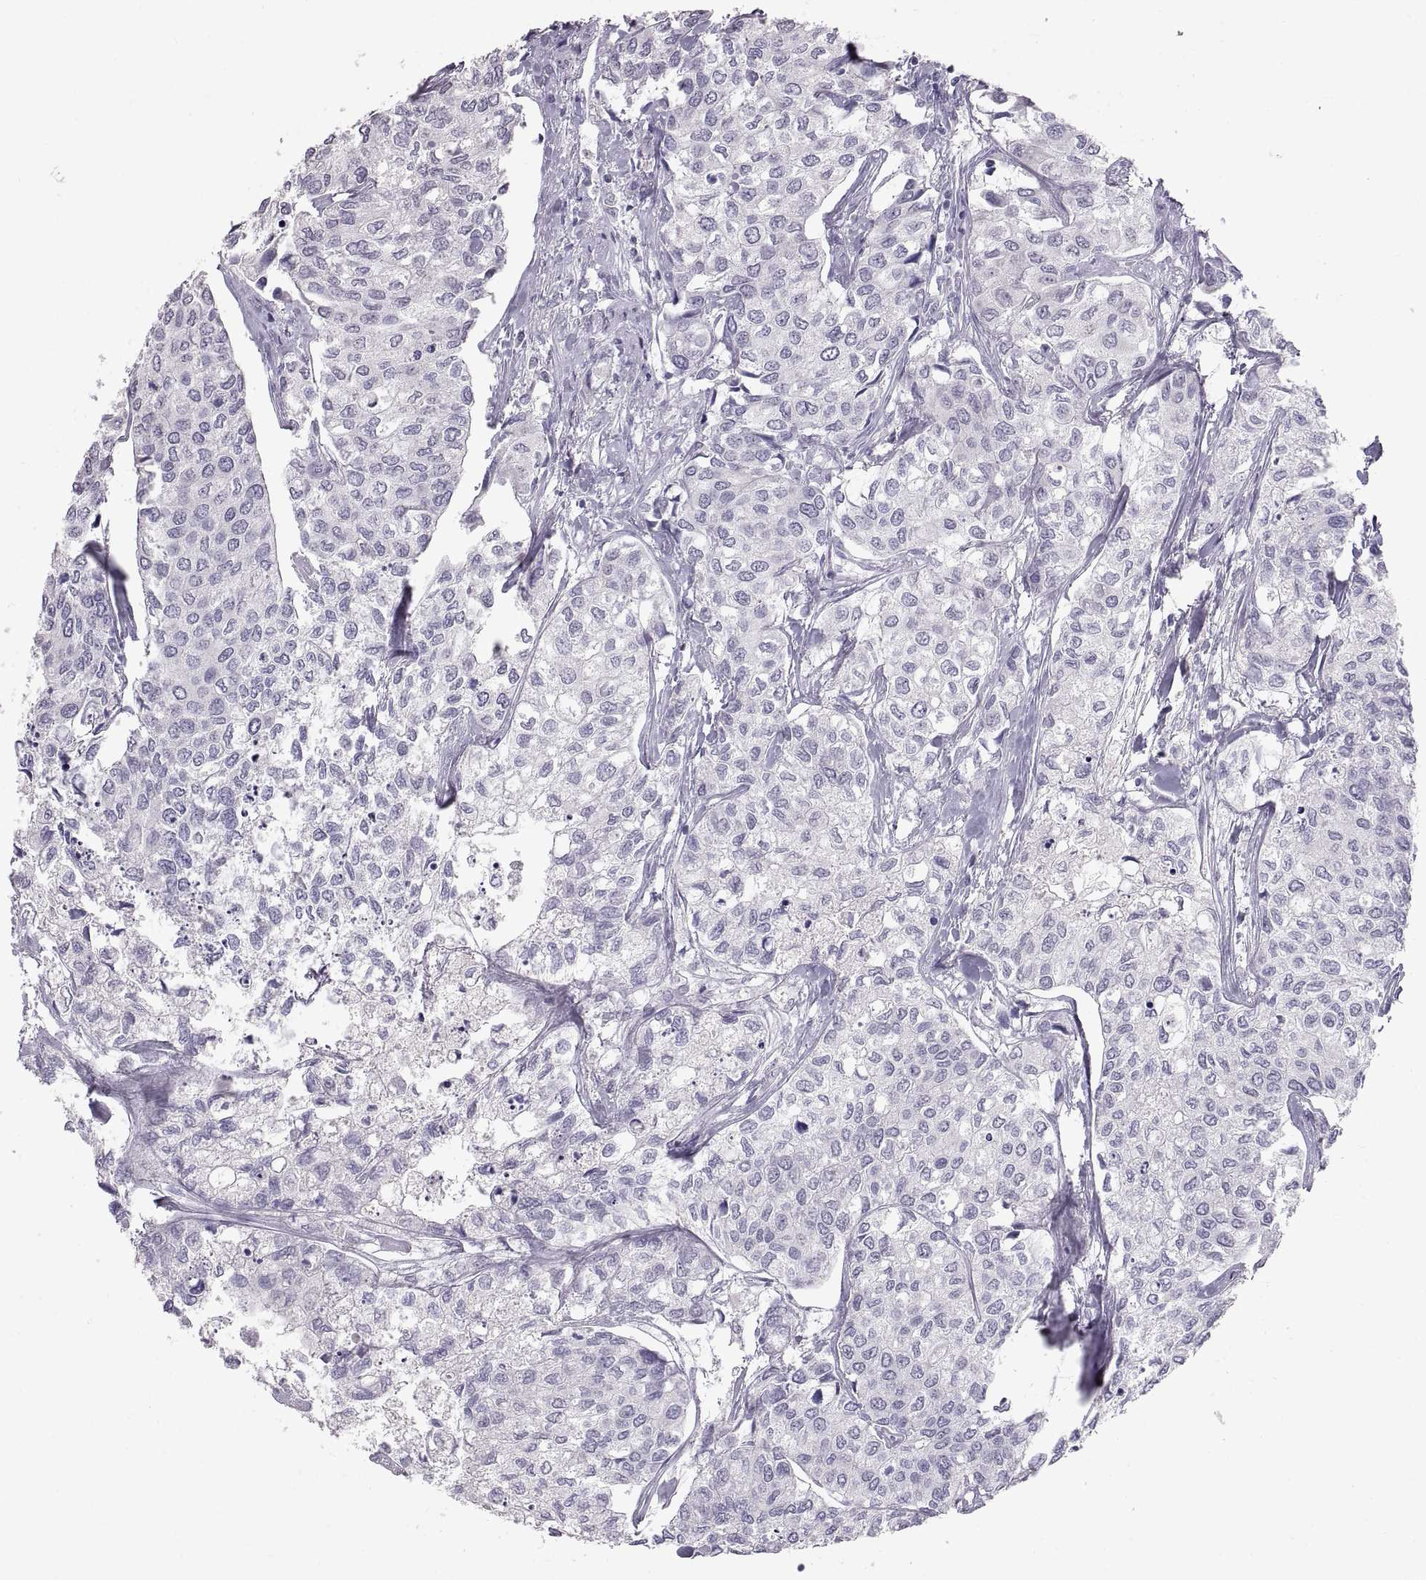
{"staining": {"intensity": "negative", "quantity": "none", "location": "none"}, "tissue": "urothelial cancer", "cell_type": "Tumor cells", "image_type": "cancer", "snomed": [{"axis": "morphology", "description": "Urothelial carcinoma, High grade"}, {"axis": "topography", "description": "Urinary bladder"}], "caption": "Immunohistochemical staining of human urothelial cancer displays no significant expression in tumor cells. The staining was performed using DAB (3,3'-diaminobenzidine) to visualize the protein expression in brown, while the nuclei were stained in blue with hematoxylin (Magnification: 20x).", "gene": "SPACDR", "patient": {"sex": "male", "age": 73}}